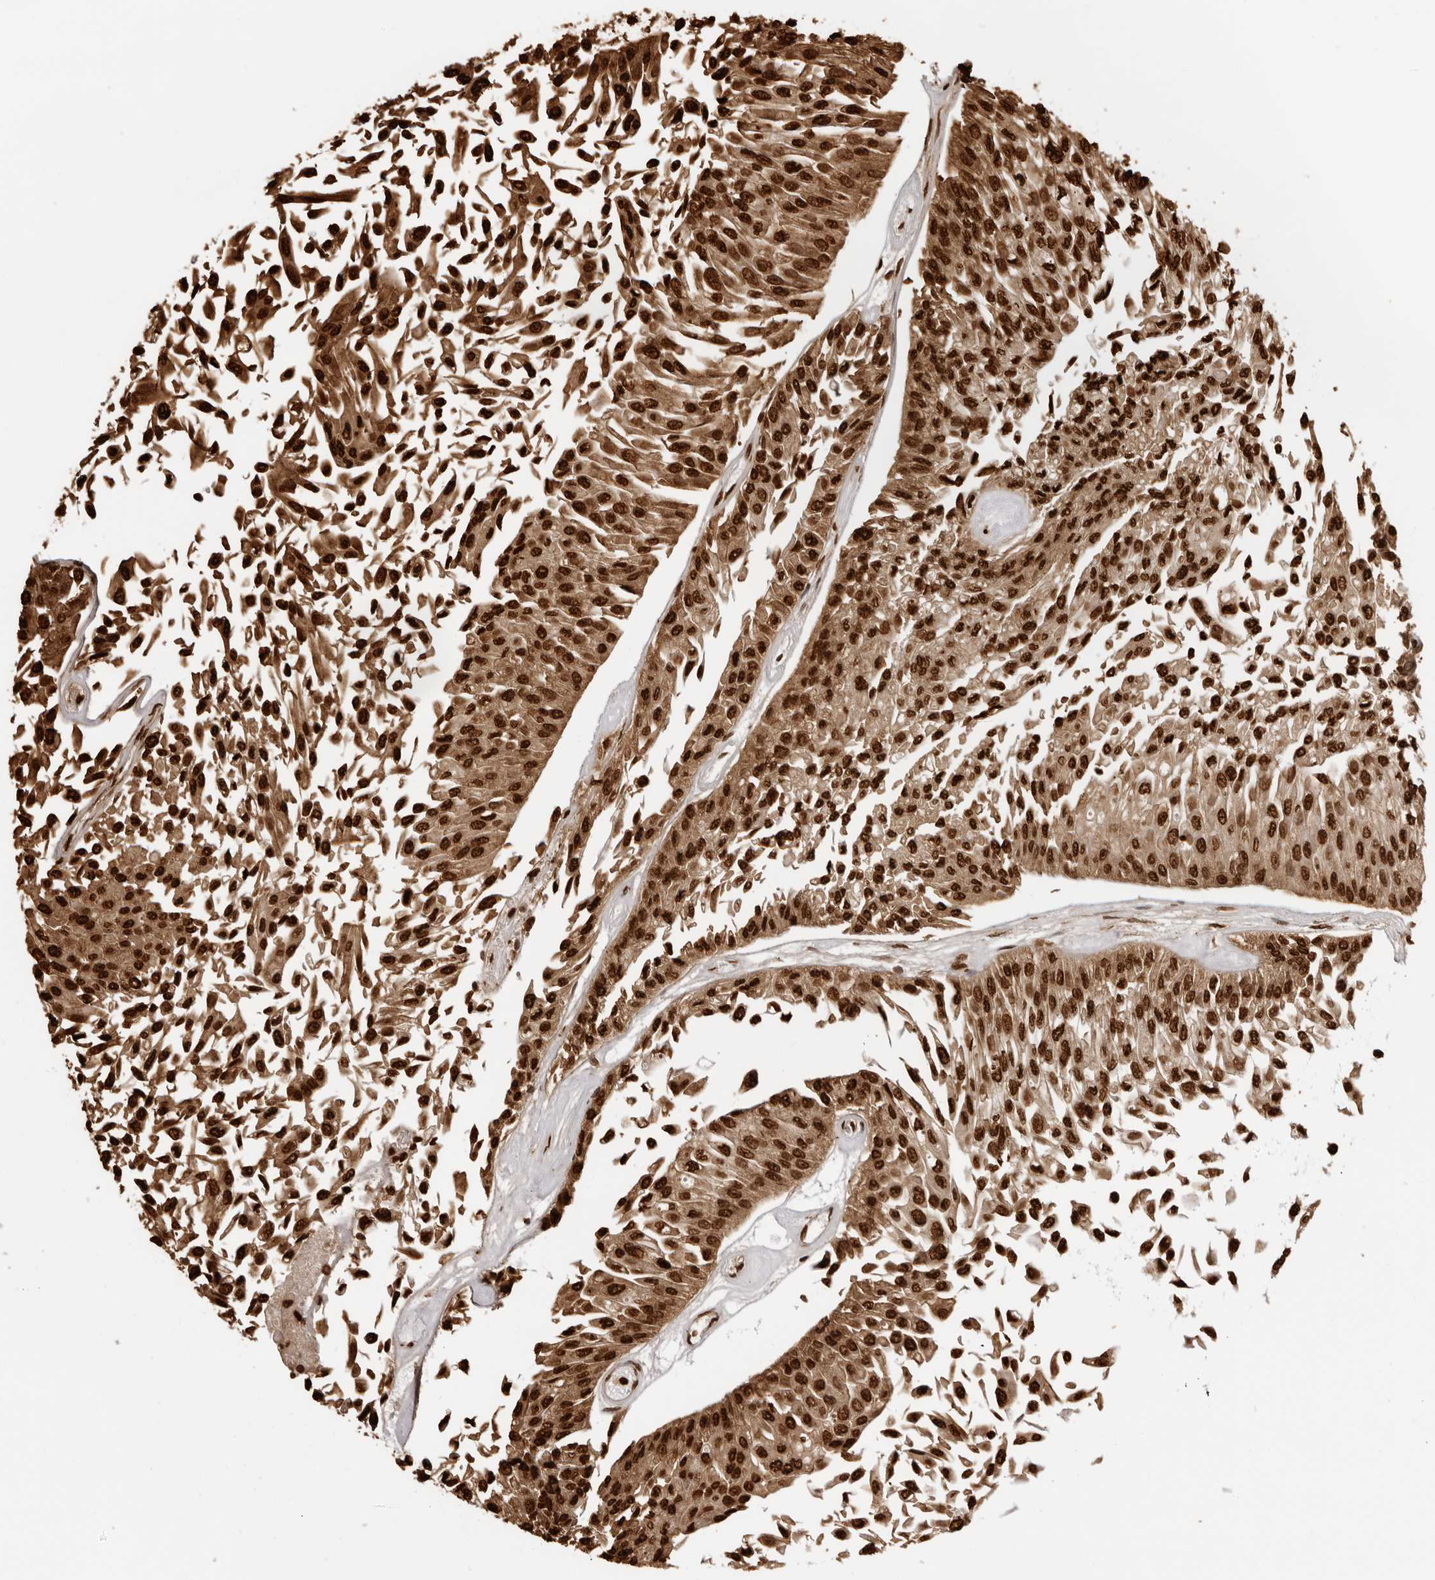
{"staining": {"intensity": "strong", "quantity": ">75%", "location": "cytoplasmic/membranous,nuclear"}, "tissue": "urothelial cancer", "cell_type": "Tumor cells", "image_type": "cancer", "snomed": [{"axis": "morphology", "description": "Urothelial carcinoma, Low grade"}, {"axis": "topography", "description": "Urinary bladder"}], "caption": "Brown immunohistochemical staining in human urothelial cancer demonstrates strong cytoplasmic/membranous and nuclear staining in approximately >75% of tumor cells.", "gene": "ZFP91", "patient": {"sex": "male", "age": 67}}